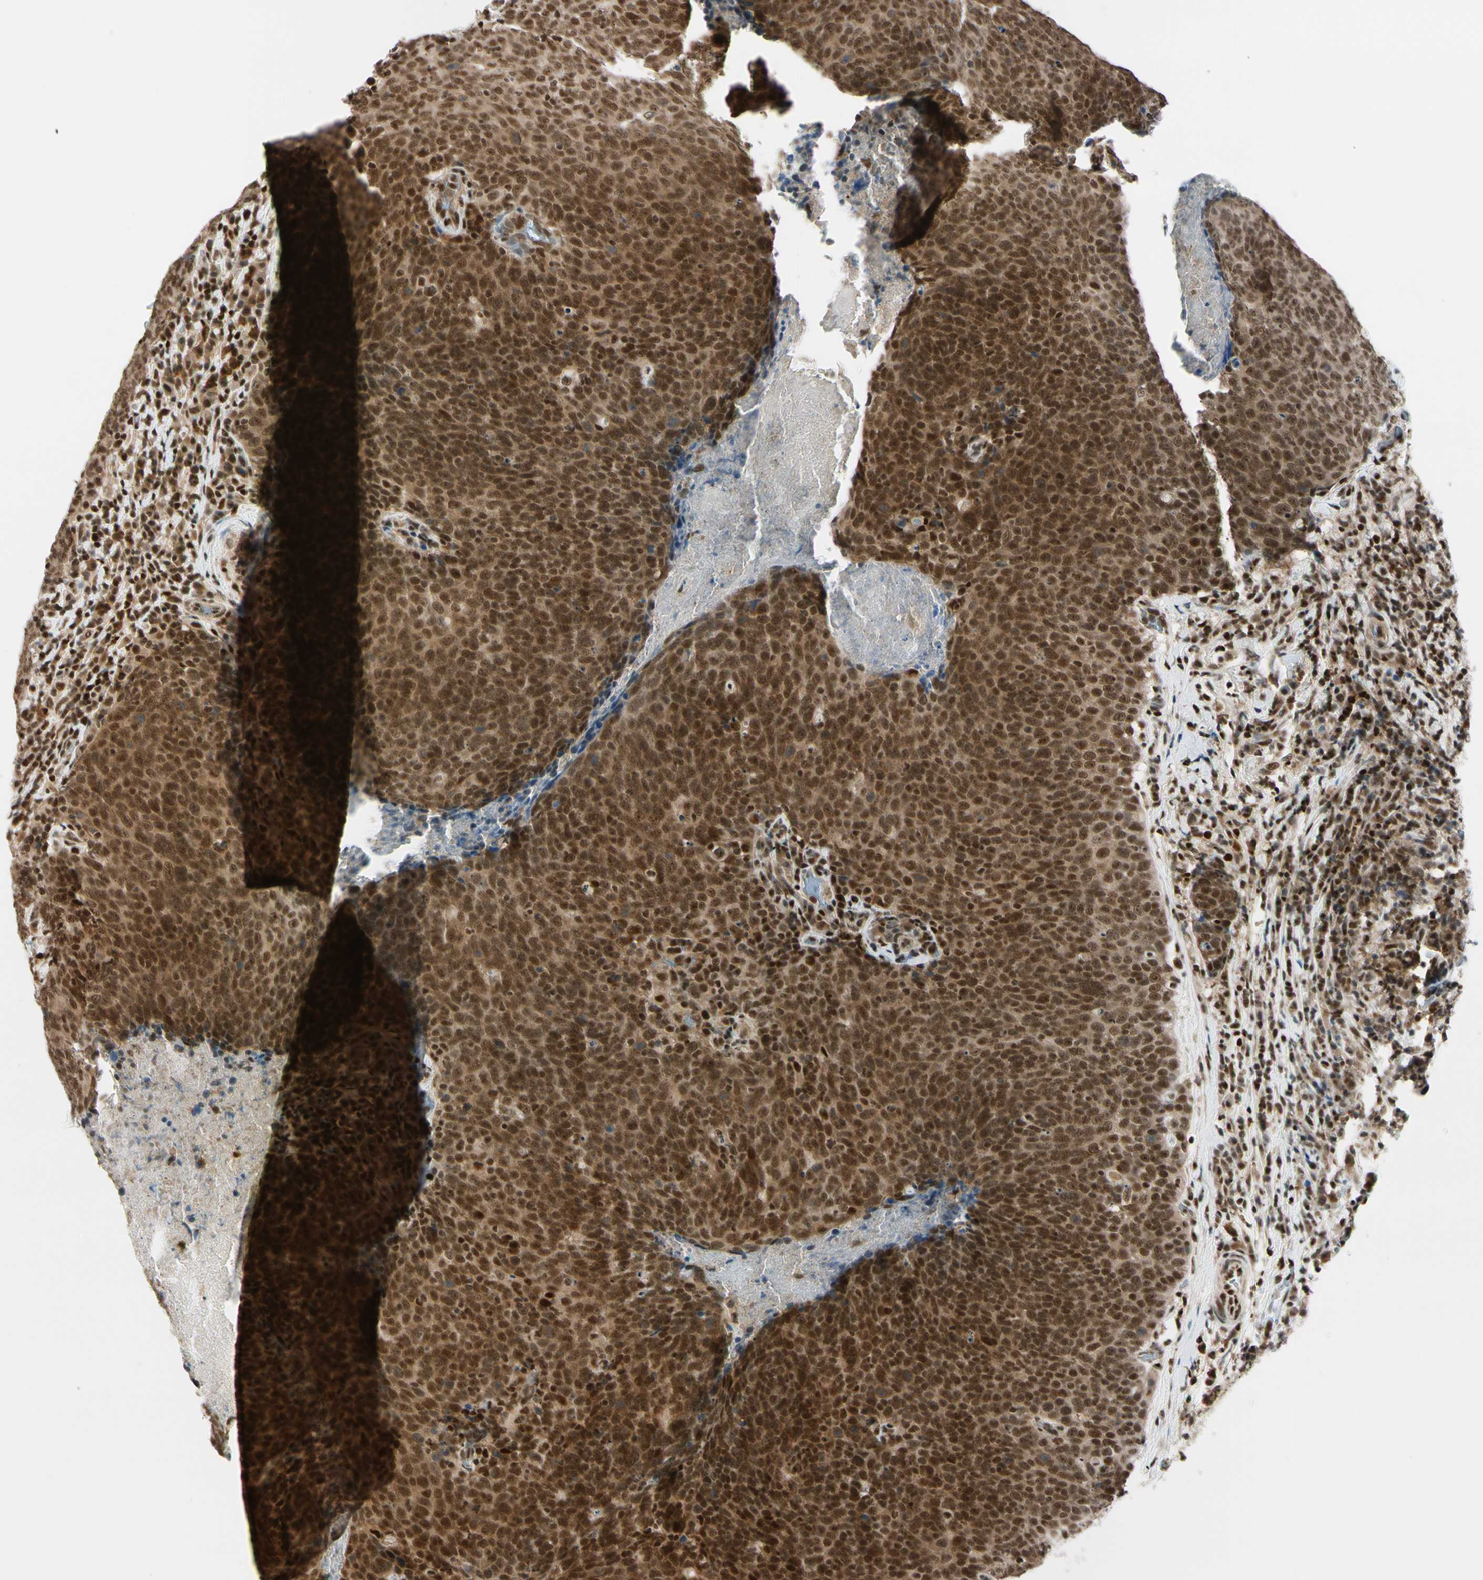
{"staining": {"intensity": "strong", "quantity": ">75%", "location": "cytoplasmic/membranous,nuclear"}, "tissue": "head and neck cancer", "cell_type": "Tumor cells", "image_type": "cancer", "snomed": [{"axis": "morphology", "description": "Squamous cell carcinoma, NOS"}, {"axis": "morphology", "description": "Squamous cell carcinoma, metastatic, NOS"}, {"axis": "topography", "description": "Lymph node"}, {"axis": "topography", "description": "Head-Neck"}], "caption": "The immunohistochemical stain highlights strong cytoplasmic/membranous and nuclear expression in tumor cells of head and neck cancer (metastatic squamous cell carcinoma) tissue.", "gene": "DAXX", "patient": {"sex": "male", "age": 62}}